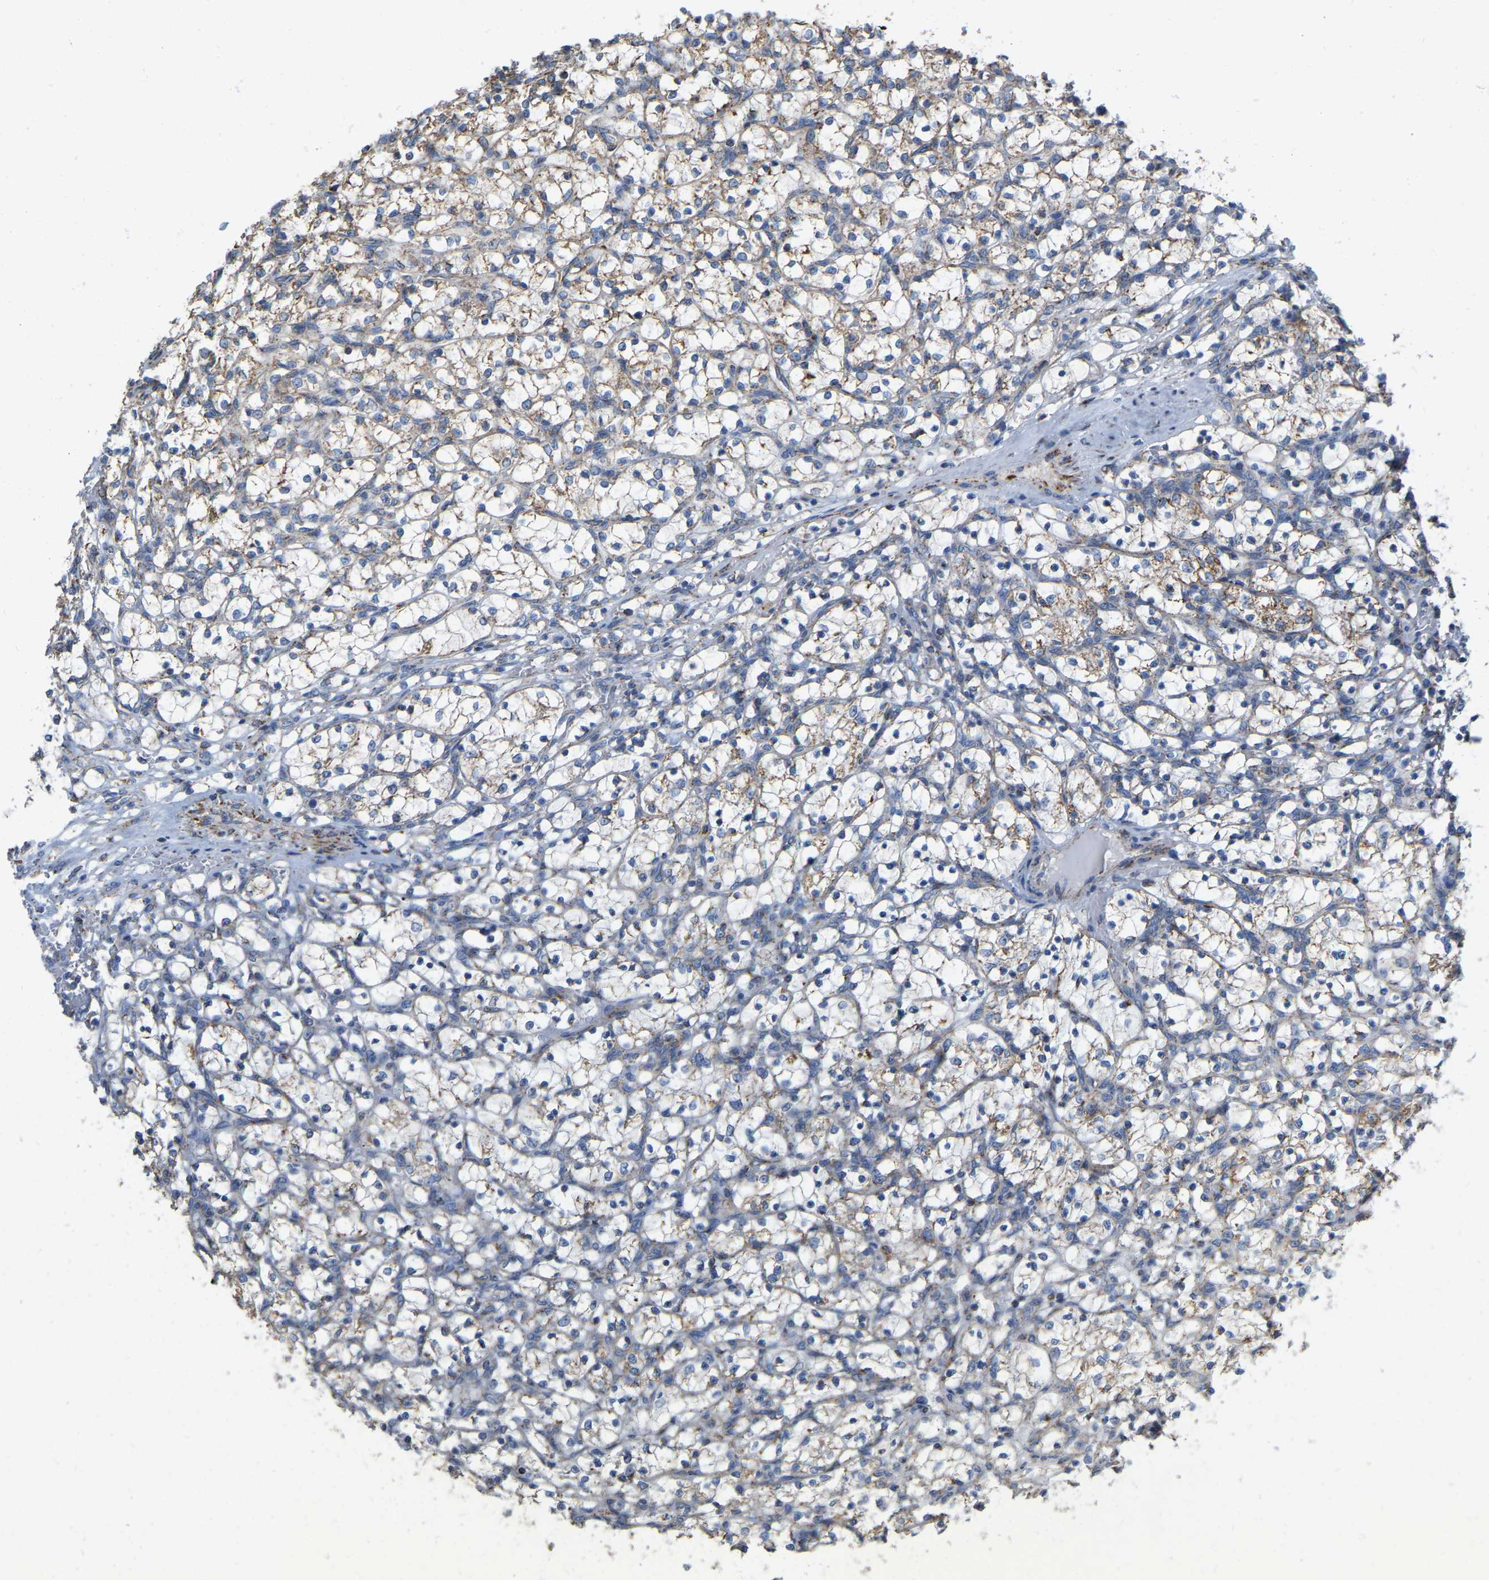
{"staining": {"intensity": "weak", "quantity": "25%-75%", "location": "cytoplasmic/membranous"}, "tissue": "renal cancer", "cell_type": "Tumor cells", "image_type": "cancer", "snomed": [{"axis": "morphology", "description": "Adenocarcinoma, NOS"}, {"axis": "topography", "description": "Kidney"}], "caption": "Immunohistochemistry (IHC) photomicrograph of human renal cancer (adenocarcinoma) stained for a protein (brown), which shows low levels of weak cytoplasmic/membranous staining in about 25%-75% of tumor cells.", "gene": "CBLB", "patient": {"sex": "female", "age": 69}}